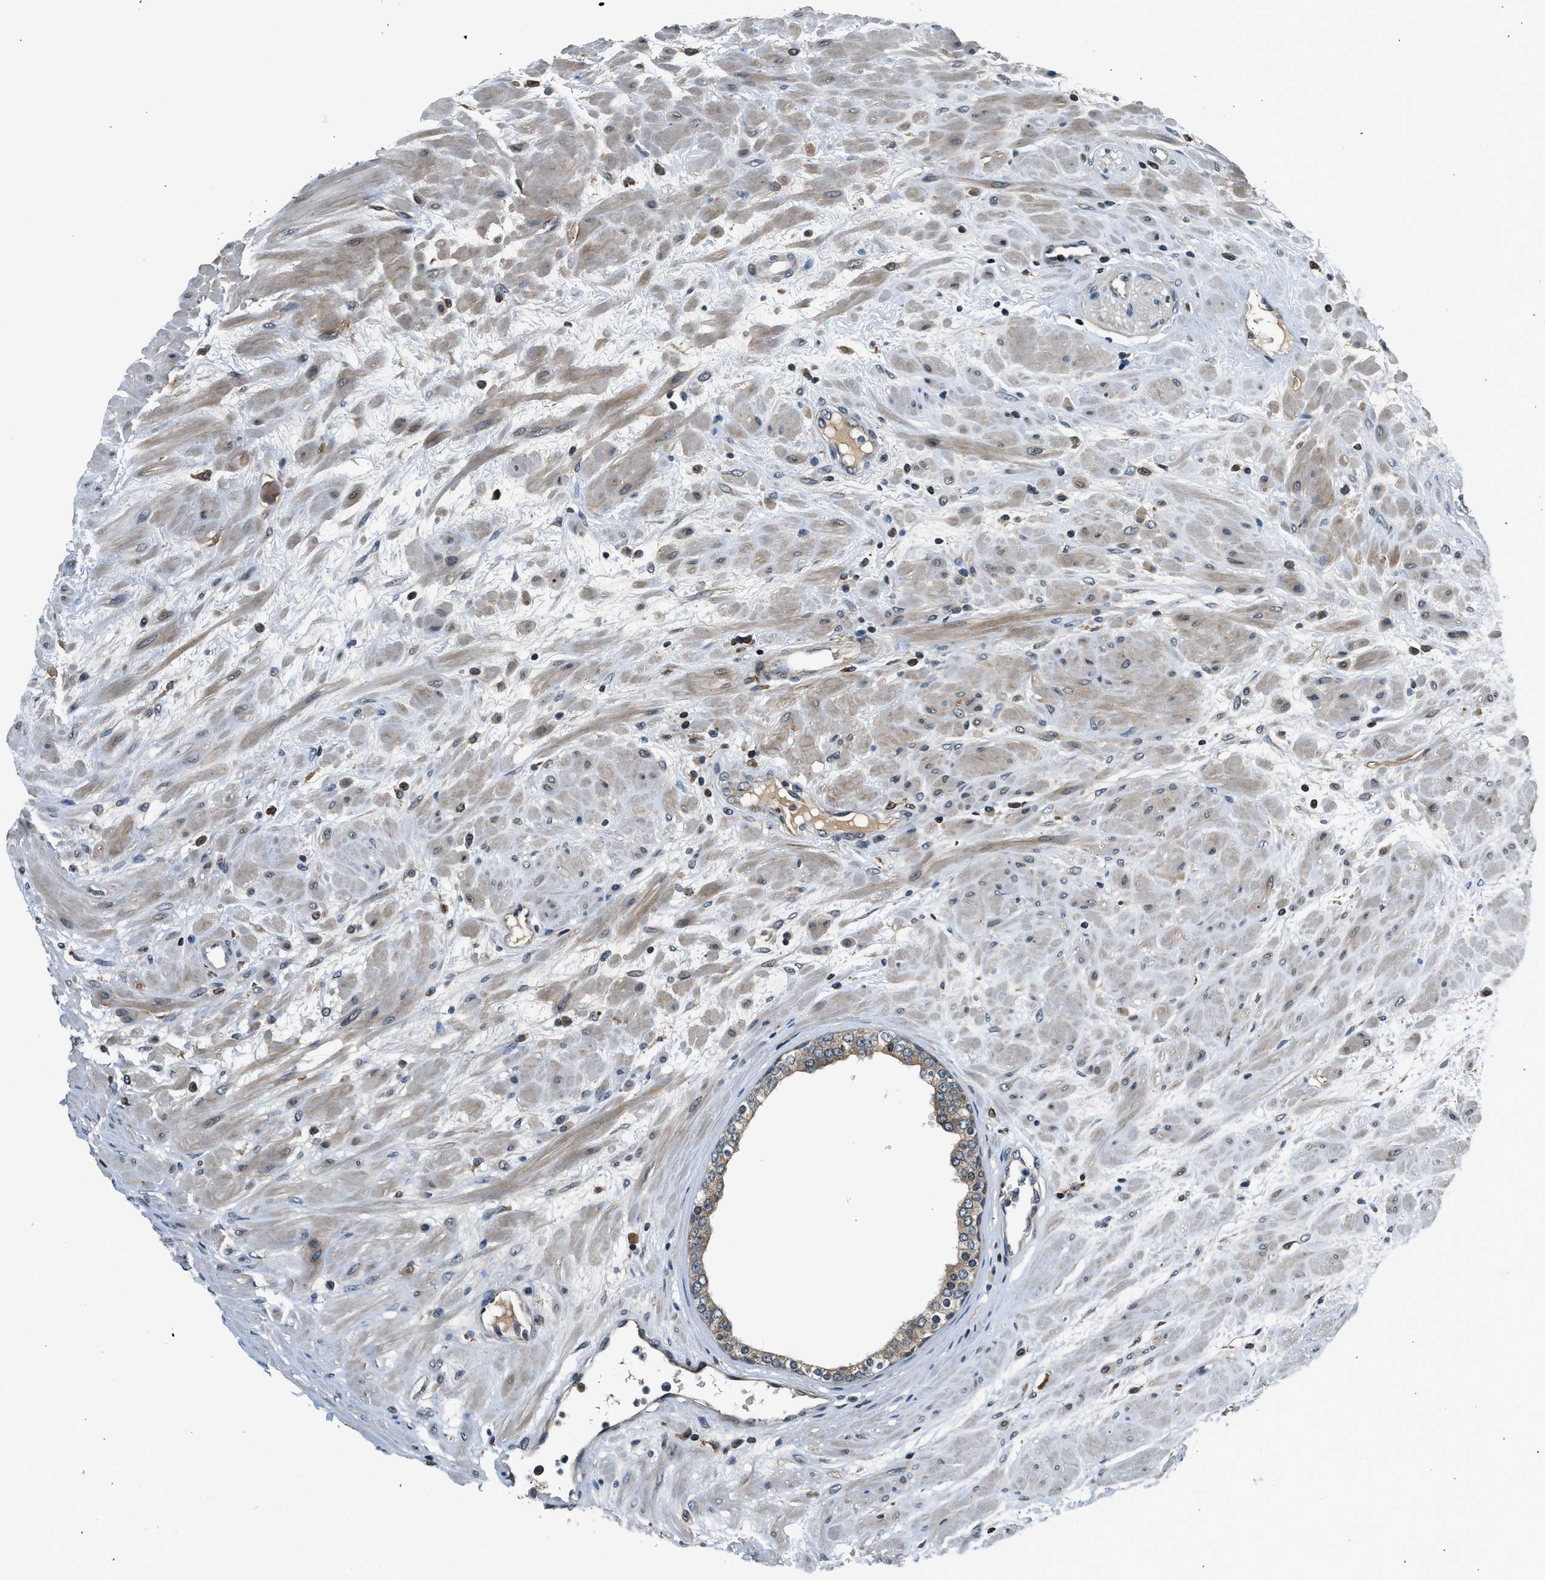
{"staining": {"intensity": "weak", "quantity": "<25%", "location": "cytoplasmic/membranous"}, "tissue": "prostate cancer", "cell_type": "Tumor cells", "image_type": "cancer", "snomed": [{"axis": "morphology", "description": "Adenocarcinoma, Low grade"}, {"axis": "topography", "description": "Prostate"}], "caption": "Prostate adenocarcinoma (low-grade) was stained to show a protein in brown. There is no significant staining in tumor cells.", "gene": "RETREG3", "patient": {"sex": "male", "age": 63}}